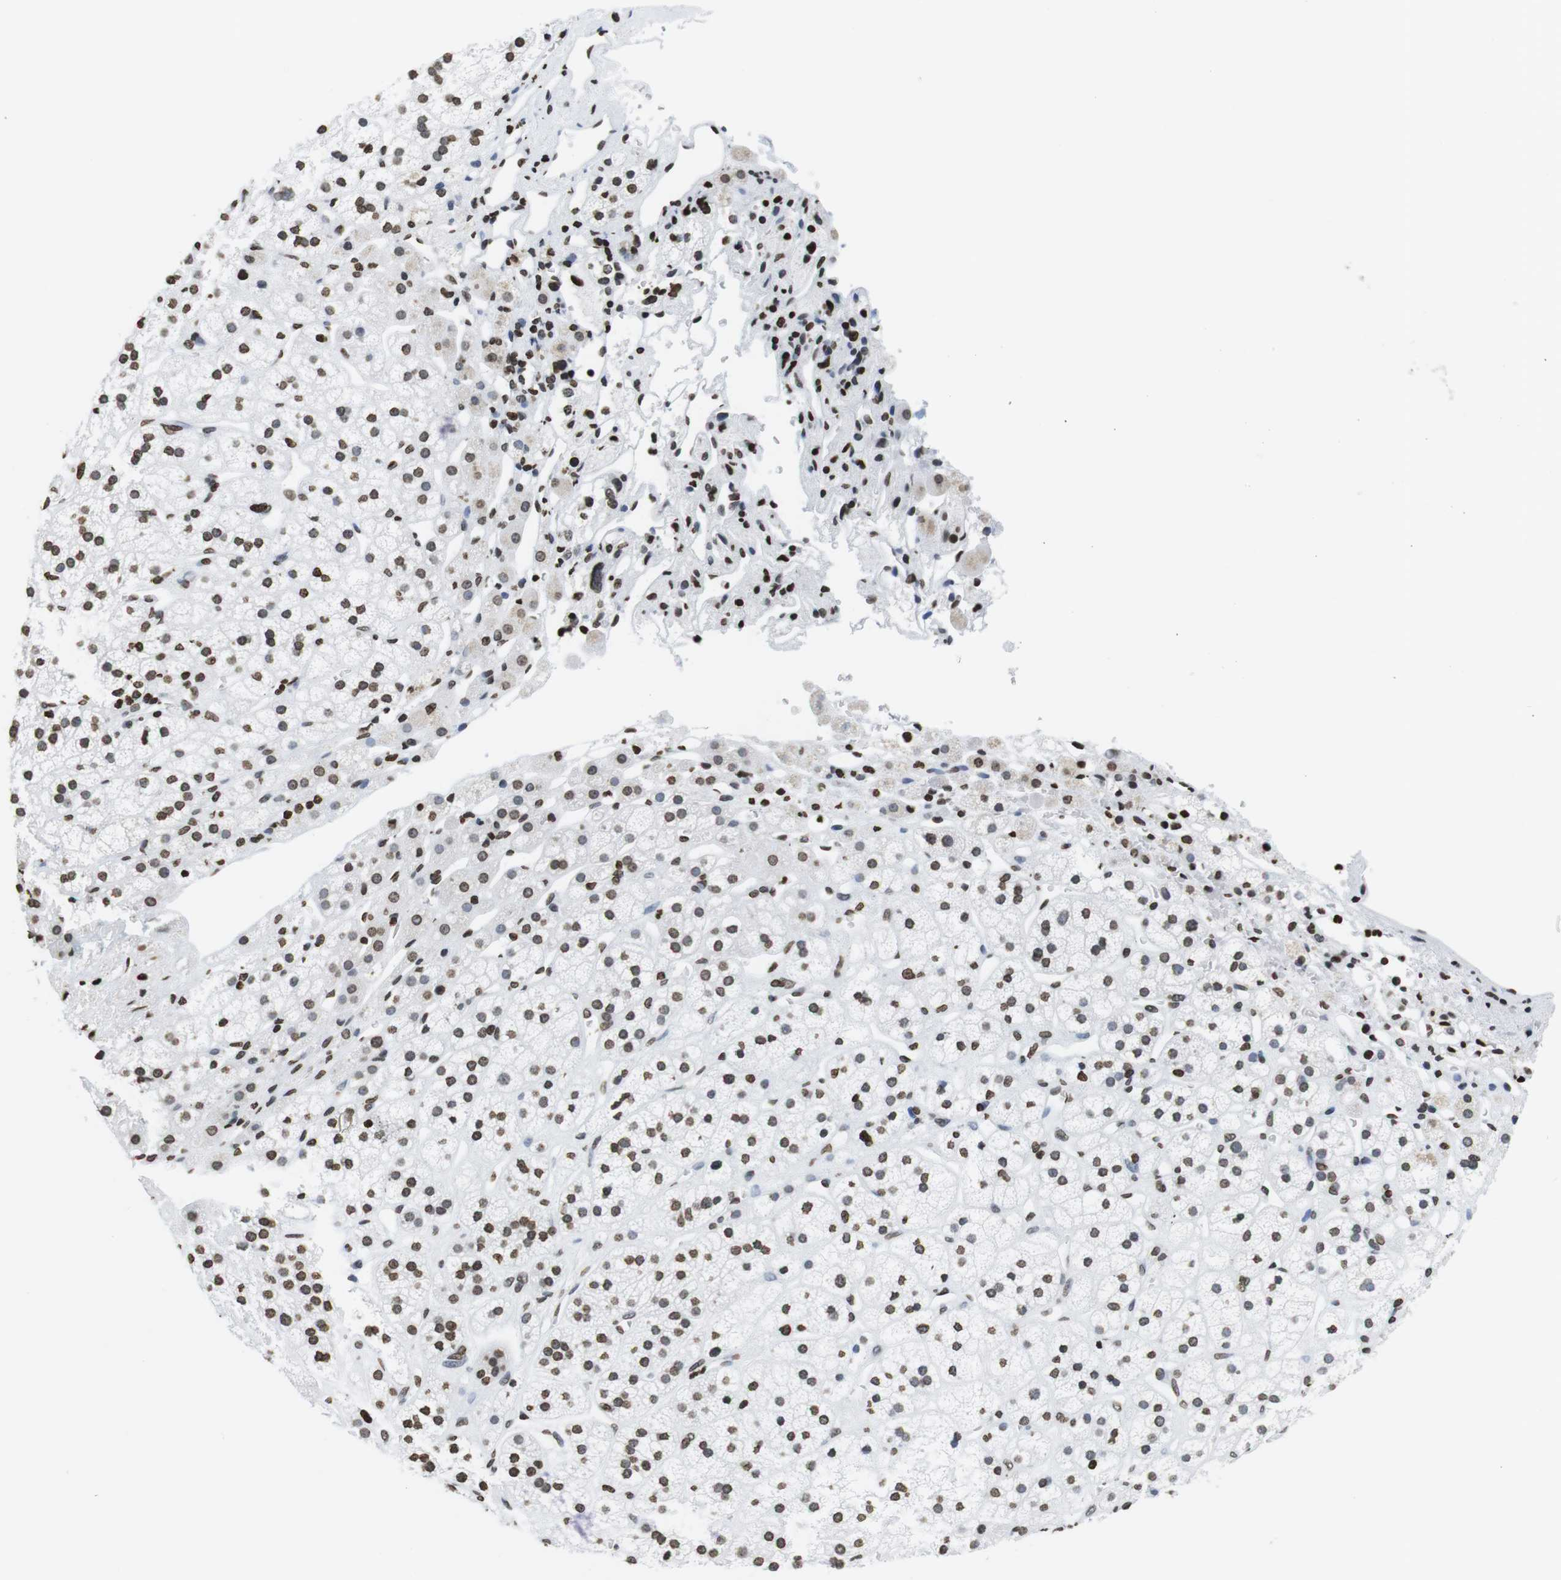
{"staining": {"intensity": "moderate", "quantity": "25%-75%", "location": "nuclear"}, "tissue": "adrenal gland", "cell_type": "Glandular cells", "image_type": "normal", "snomed": [{"axis": "morphology", "description": "Normal tissue, NOS"}, {"axis": "topography", "description": "Adrenal gland"}], "caption": "Protein expression analysis of benign human adrenal gland reveals moderate nuclear positivity in about 25%-75% of glandular cells. (IHC, brightfield microscopy, high magnification).", "gene": "BSX", "patient": {"sex": "male", "age": 56}}